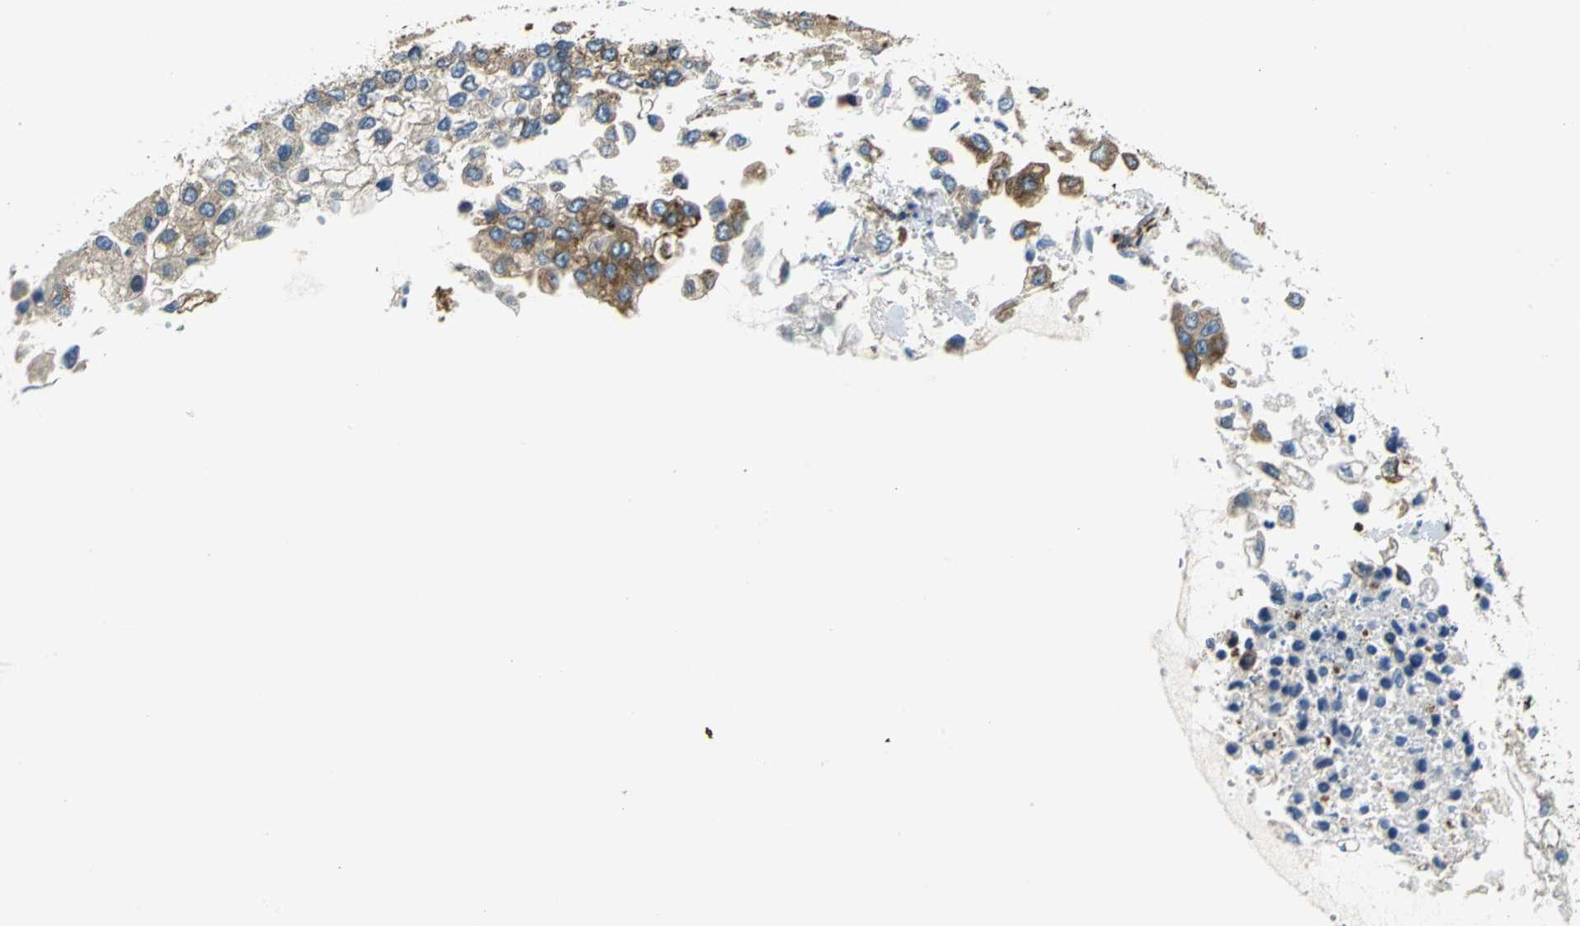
{"staining": {"intensity": "moderate", "quantity": ">75%", "location": "cytoplasmic/membranous"}, "tissue": "liver cancer", "cell_type": "Tumor cells", "image_type": "cancer", "snomed": [{"axis": "morphology", "description": "Carcinoma, Hepatocellular, NOS"}, {"axis": "topography", "description": "Liver"}], "caption": "A brown stain highlights moderate cytoplasmic/membranous expression of a protein in liver hepatocellular carcinoma tumor cells.", "gene": "YBX1", "patient": {"sex": "female", "age": 66}}